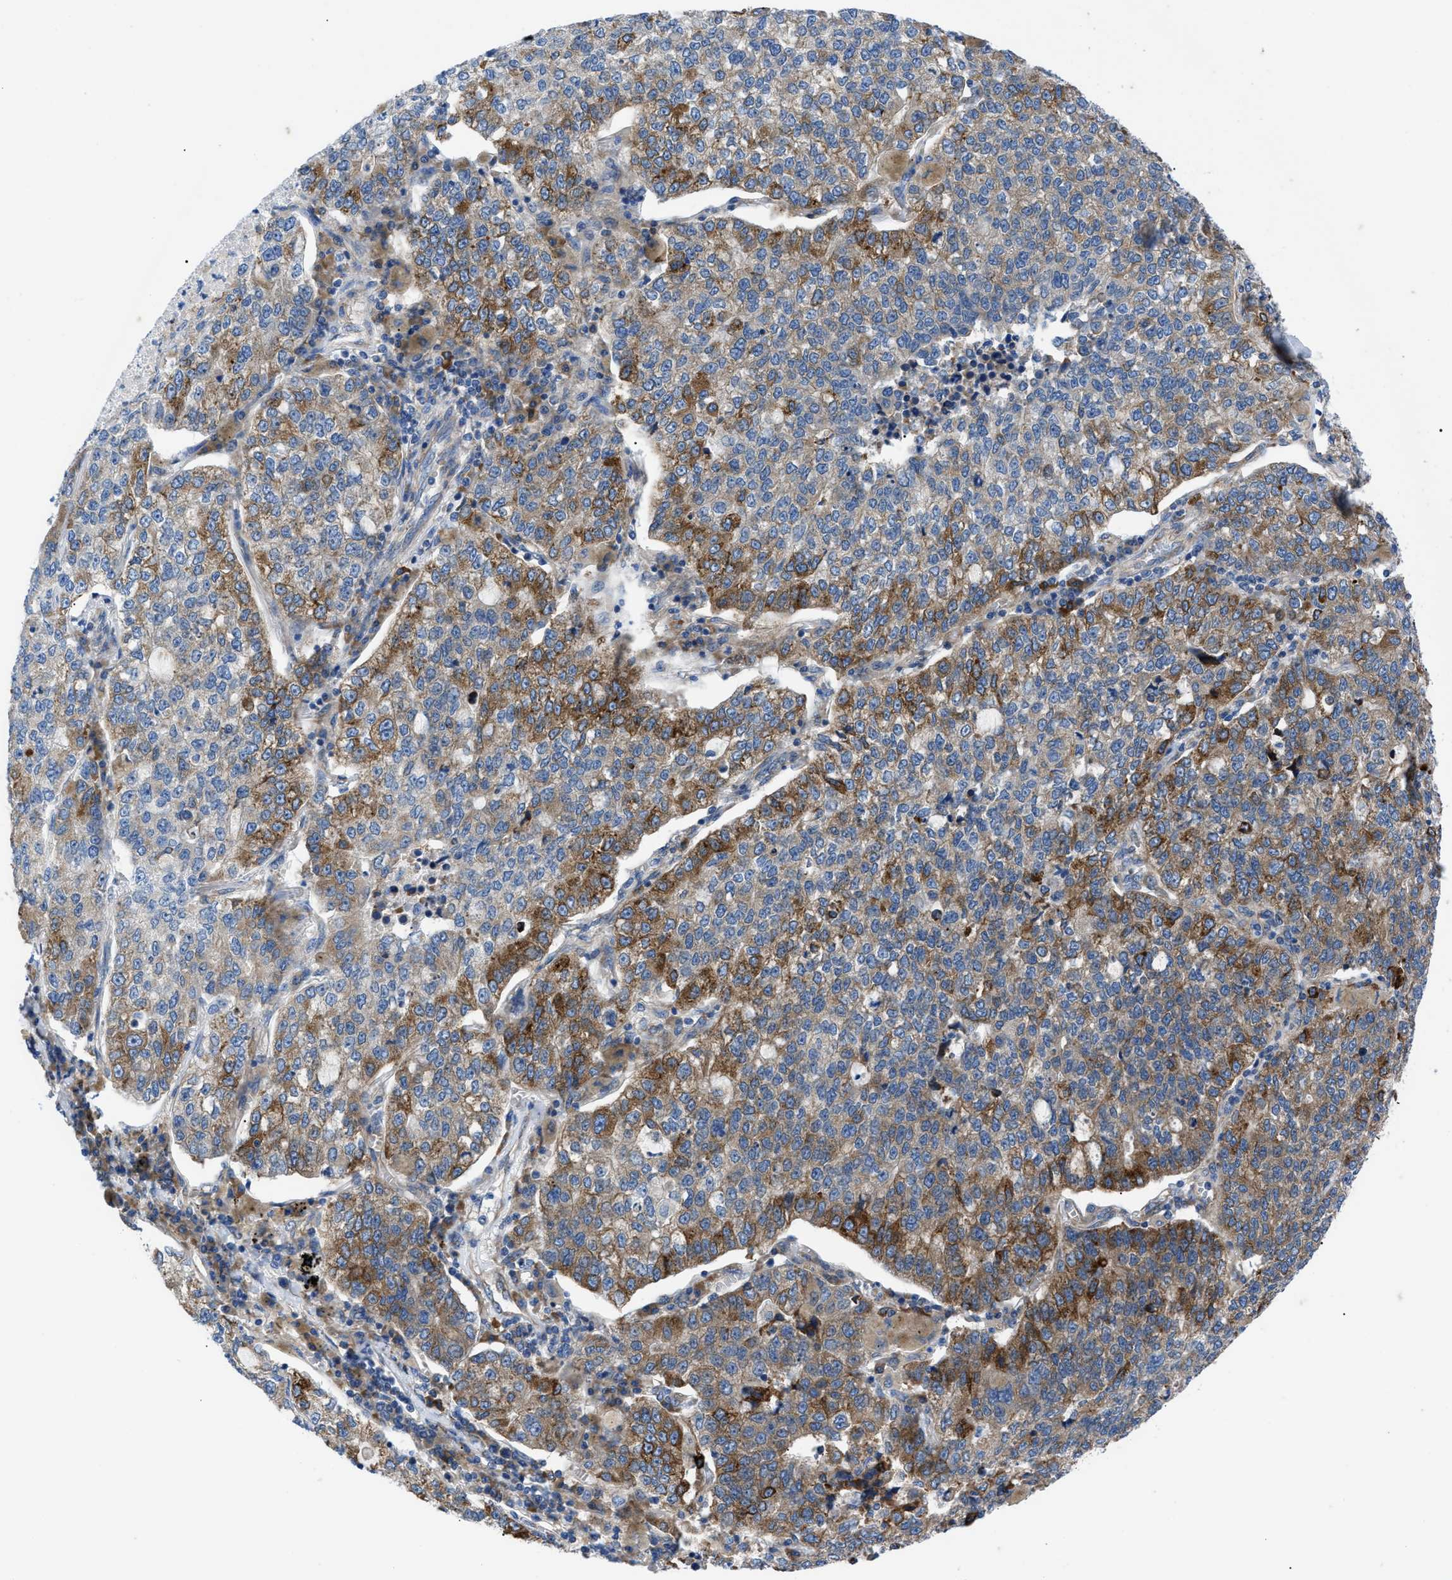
{"staining": {"intensity": "moderate", "quantity": "25%-75%", "location": "cytoplasmic/membranous"}, "tissue": "lung cancer", "cell_type": "Tumor cells", "image_type": "cancer", "snomed": [{"axis": "morphology", "description": "Adenocarcinoma, NOS"}, {"axis": "topography", "description": "Lung"}], "caption": "Lung adenocarcinoma stained for a protein (brown) reveals moderate cytoplasmic/membranous positive positivity in approximately 25%-75% of tumor cells.", "gene": "HSPB8", "patient": {"sex": "male", "age": 49}}